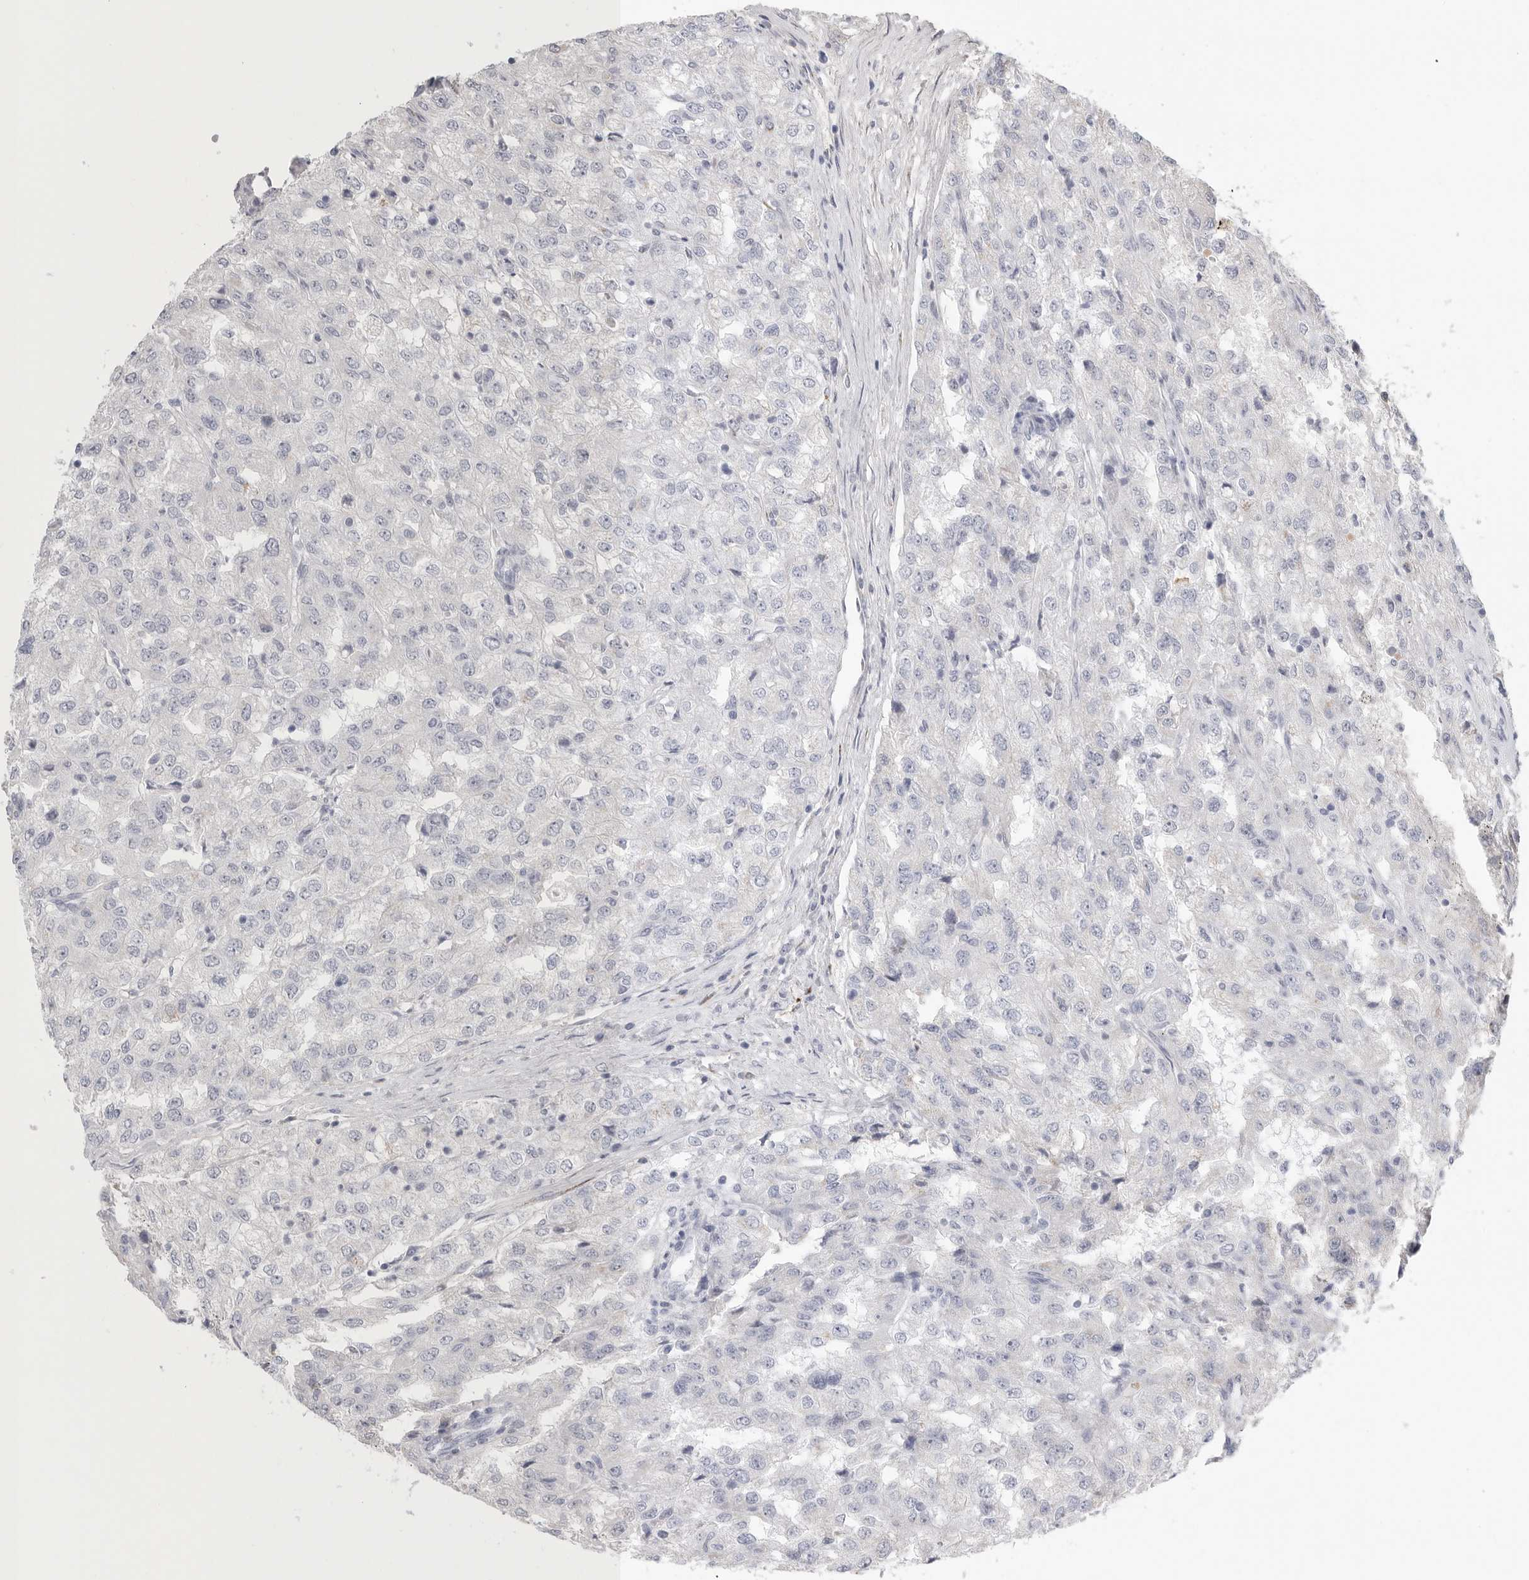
{"staining": {"intensity": "negative", "quantity": "none", "location": "none"}, "tissue": "renal cancer", "cell_type": "Tumor cells", "image_type": "cancer", "snomed": [{"axis": "morphology", "description": "Adenocarcinoma, NOS"}, {"axis": "topography", "description": "Kidney"}], "caption": "There is no significant expression in tumor cells of renal adenocarcinoma.", "gene": "TIMP1", "patient": {"sex": "female", "age": 54}}